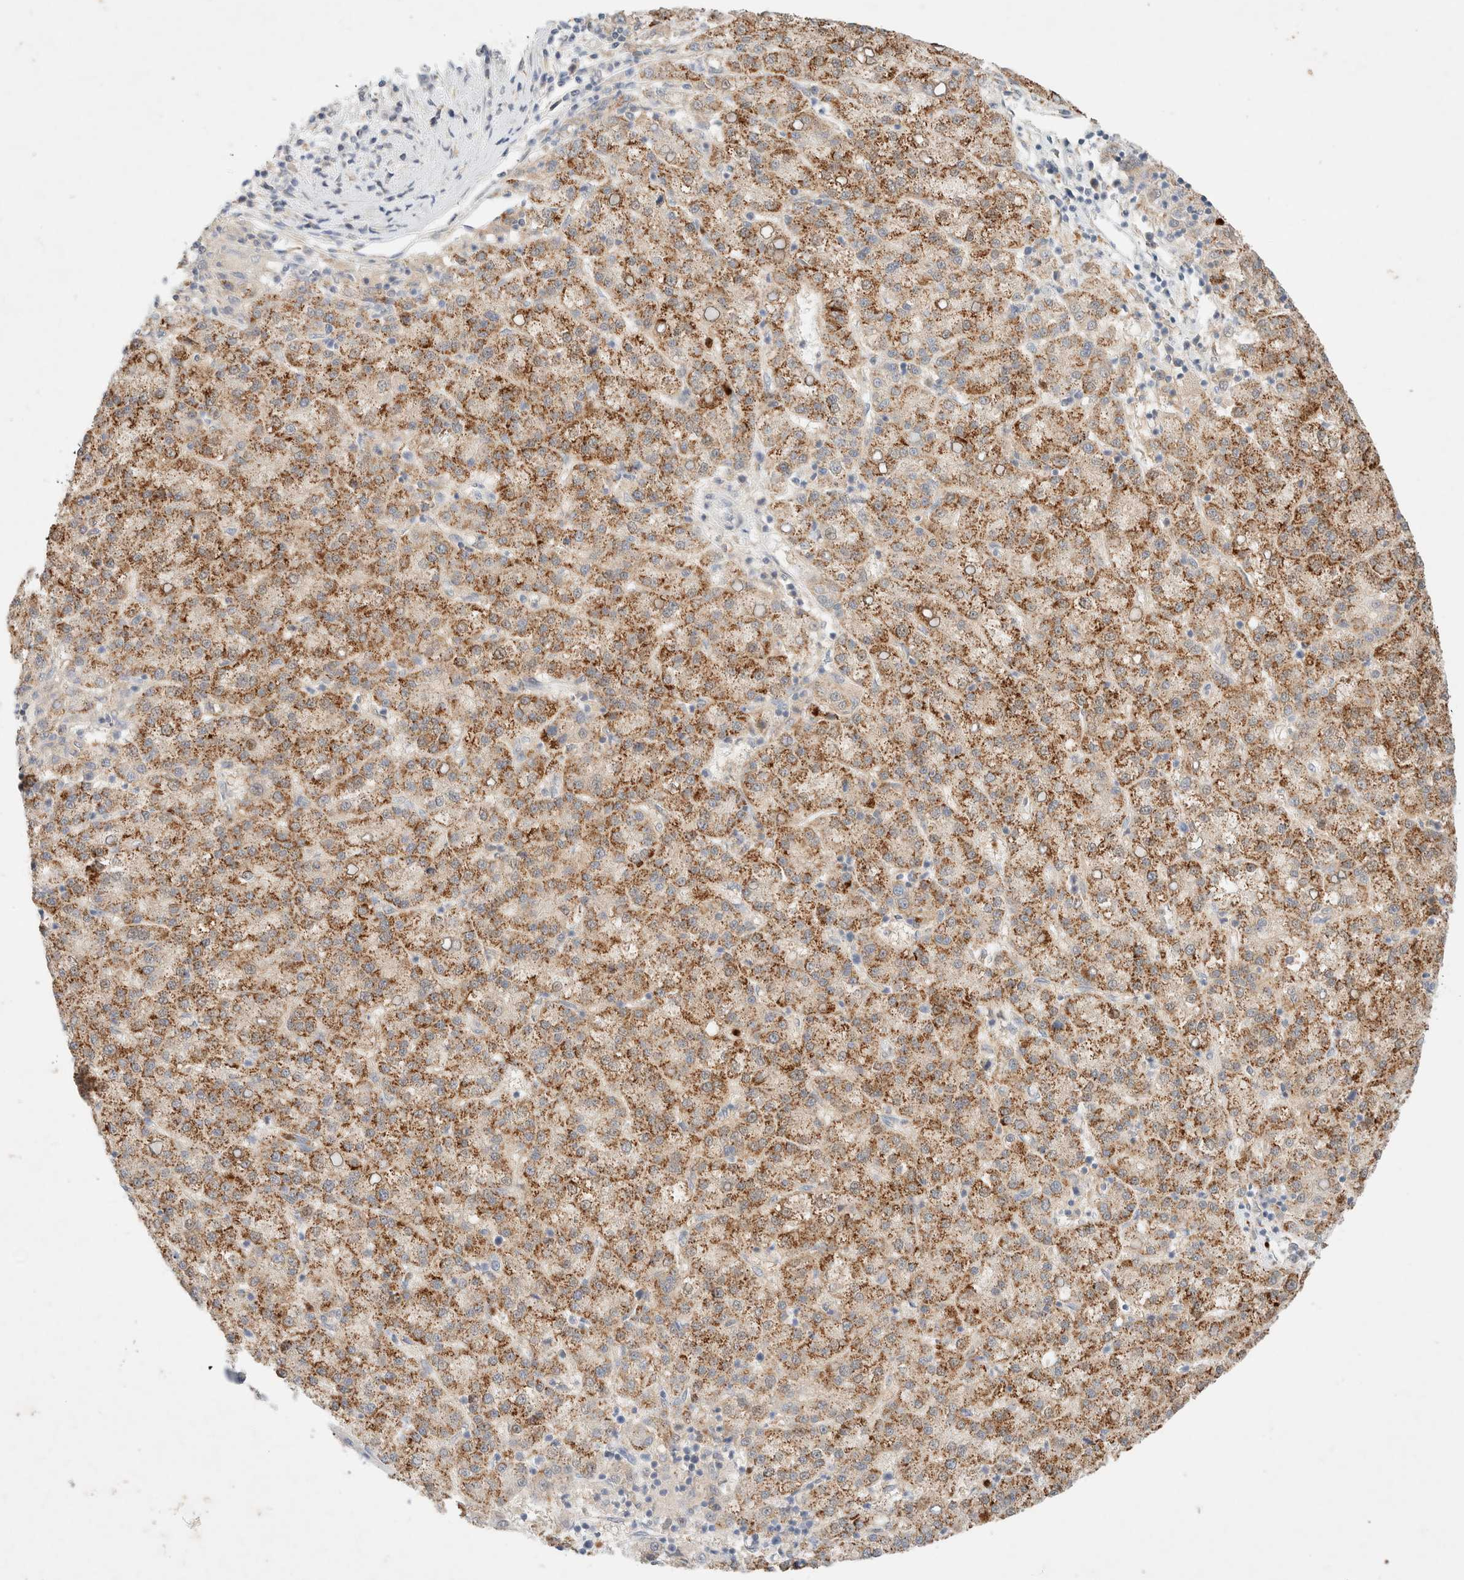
{"staining": {"intensity": "strong", "quantity": ">75%", "location": "cytoplasmic/membranous"}, "tissue": "liver cancer", "cell_type": "Tumor cells", "image_type": "cancer", "snomed": [{"axis": "morphology", "description": "Carcinoma, Hepatocellular, NOS"}, {"axis": "topography", "description": "Liver"}], "caption": "Hepatocellular carcinoma (liver) stained with immunohistochemistry reveals strong cytoplasmic/membranous staining in approximately >75% of tumor cells.", "gene": "SGSM2", "patient": {"sex": "female", "age": 58}}